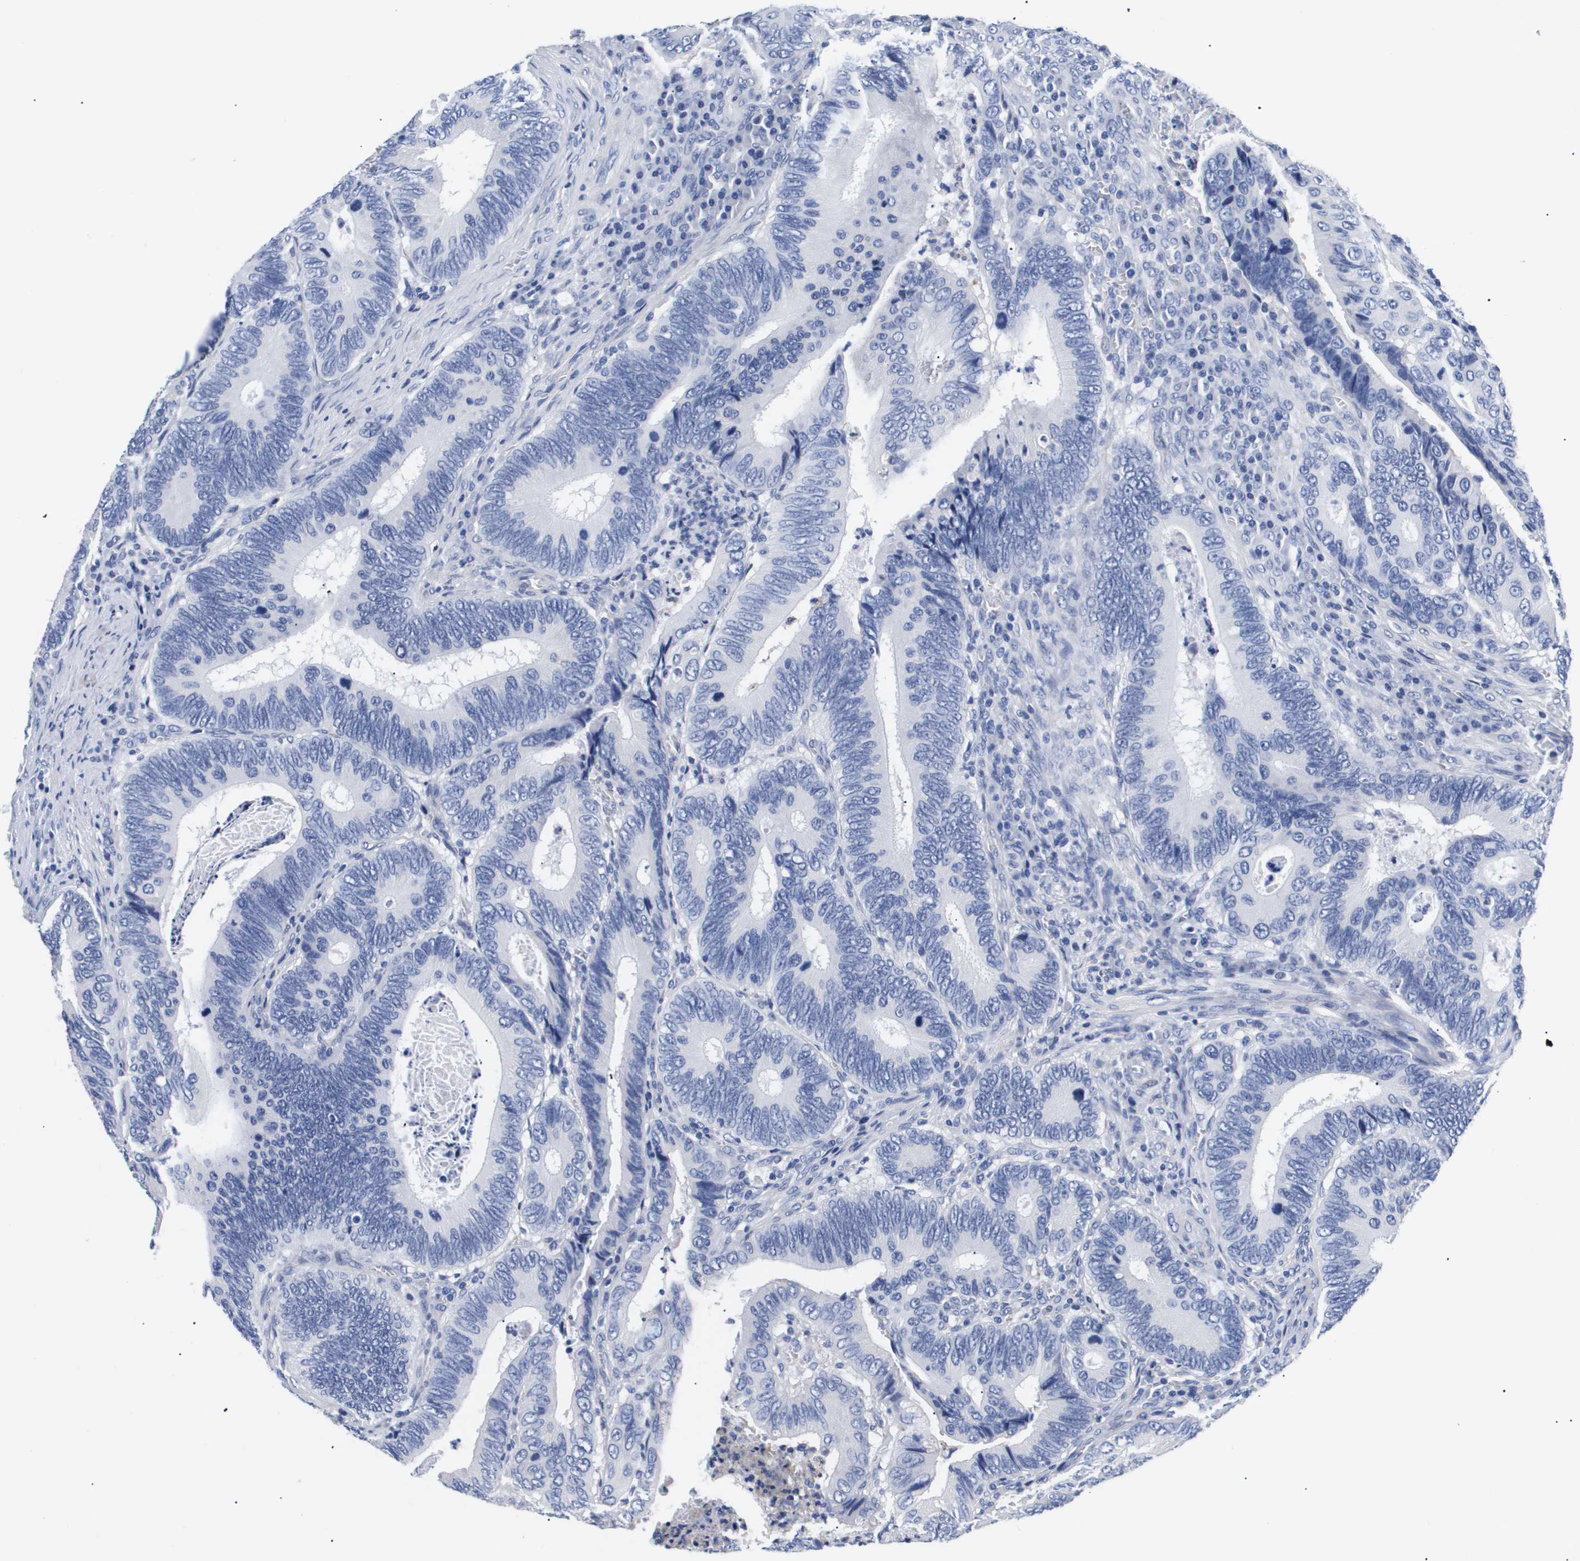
{"staining": {"intensity": "negative", "quantity": "none", "location": "none"}, "tissue": "colorectal cancer", "cell_type": "Tumor cells", "image_type": "cancer", "snomed": [{"axis": "morphology", "description": "Inflammation, NOS"}, {"axis": "morphology", "description": "Adenocarcinoma, NOS"}, {"axis": "topography", "description": "Colon"}], "caption": "Immunohistochemical staining of human colorectal adenocarcinoma demonstrates no significant expression in tumor cells. (Brightfield microscopy of DAB immunohistochemistry at high magnification).", "gene": "ATP6V0A4", "patient": {"sex": "male", "age": 72}}